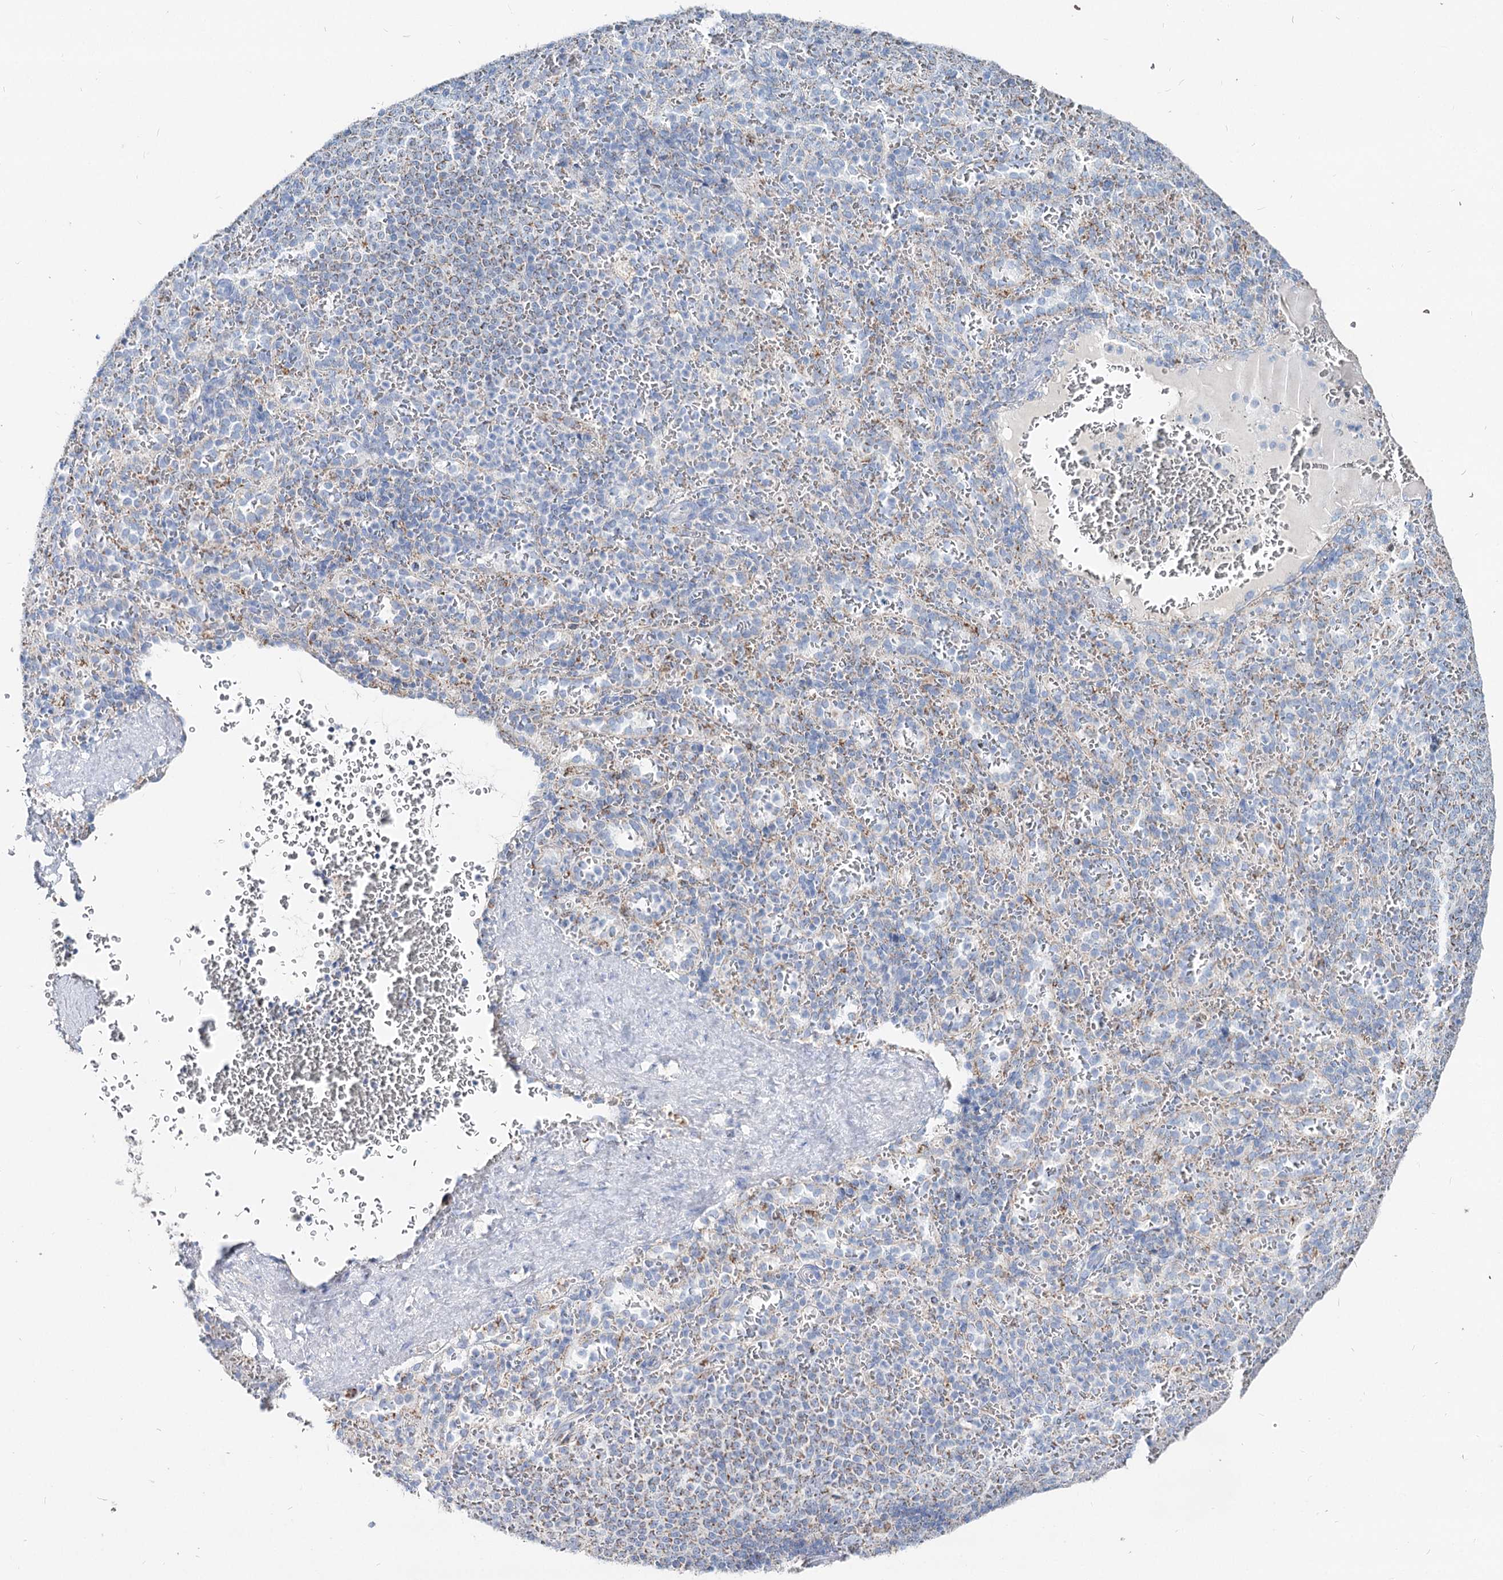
{"staining": {"intensity": "negative", "quantity": "none", "location": "none"}, "tissue": "spleen", "cell_type": "Cells in red pulp", "image_type": "normal", "snomed": [{"axis": "morphology", "description": "Normal tissue, NOS"}, {"axis": "topography", "description": "Spleen"}], "caption": "Immunohistochemistry histopathology image of normal spleen: human spleen stained with DAB exhibits no significant protein staining in cells in red pulp.", "gene": "MCCC2", "patient": {"sex": "female", "age": 21}}